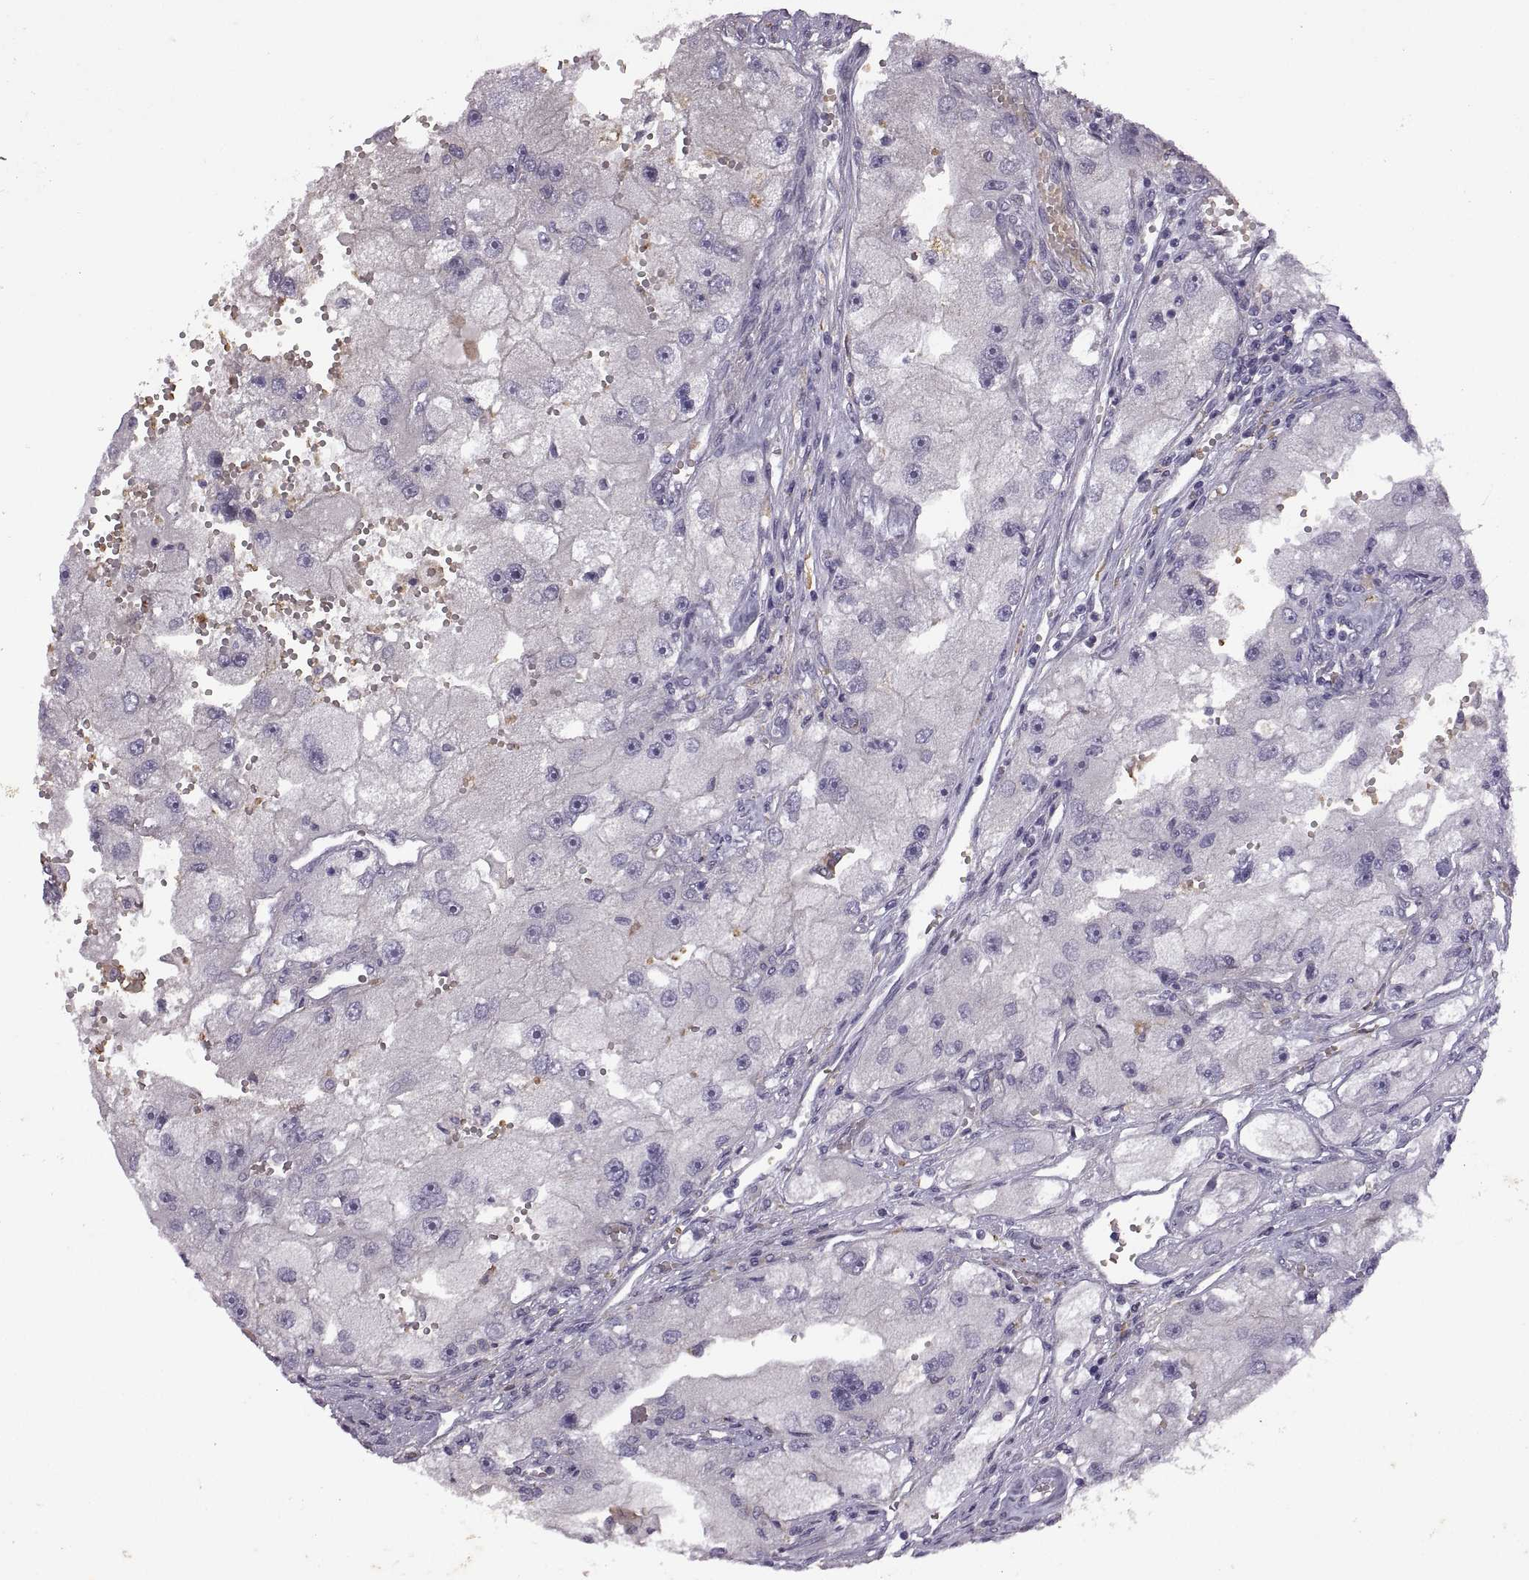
{"staining": {"intensity": "negative", "quantity": "none", "location": "none"}, "tissue": "renal cancer", "cell_type": "Tumor cells", "image_type": "cancer", "snomed": [{"axis": "morphology", "description": "Adenocarcinoma, NOS"}, {"axis": "topography", "description": "Kidney"}], "caption": "An image of adenocarcinoma (renal) stained for a protein exhibits no brown staining in tumor cells.", "gene": "MEIOC", "patient": {"sex": "male", "age": 63}}